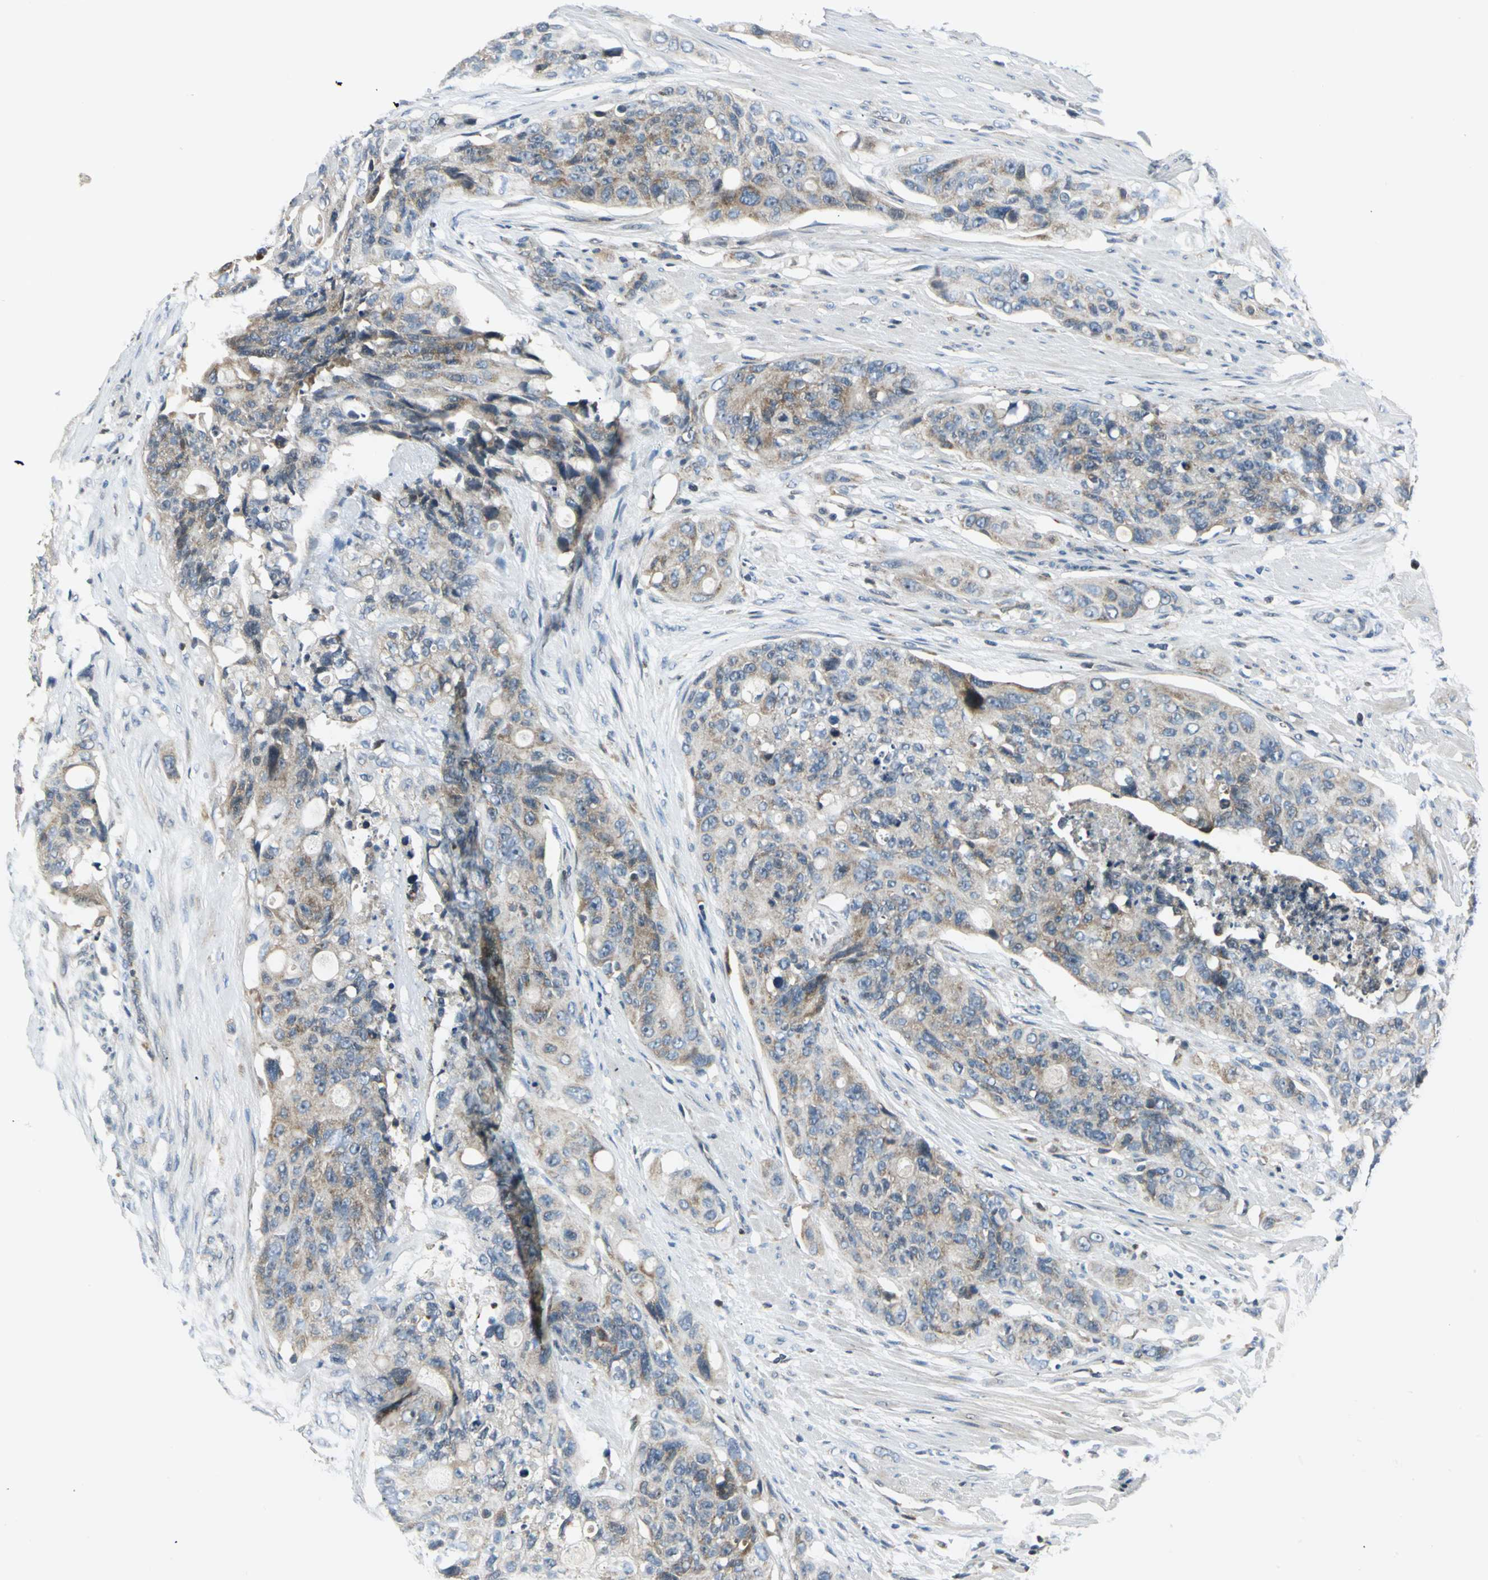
{"staining": {"intensity": "moderate", "quantity": "25%-75%", "location": "cytoplasmic/membranous"}, "tissue": "colorectal cancer", "cell_type": "Tumor cells", "image_type": "cancer", "snomed": [{"axis": "morphology", "description": "Adenocarcinoma, NOS"}, {"axis": "topography", "description": "Colon"}], "caption": "Immunohistochemistry (IHC) of colorectal cancer (adenocarcinoma) demonstrates medium levels of moderate cytoplasmic/membranous expression in approximately 25%-75% of tumor cells.", "gene": "USP40", "patient": {"sex": "female", "age": 57}}